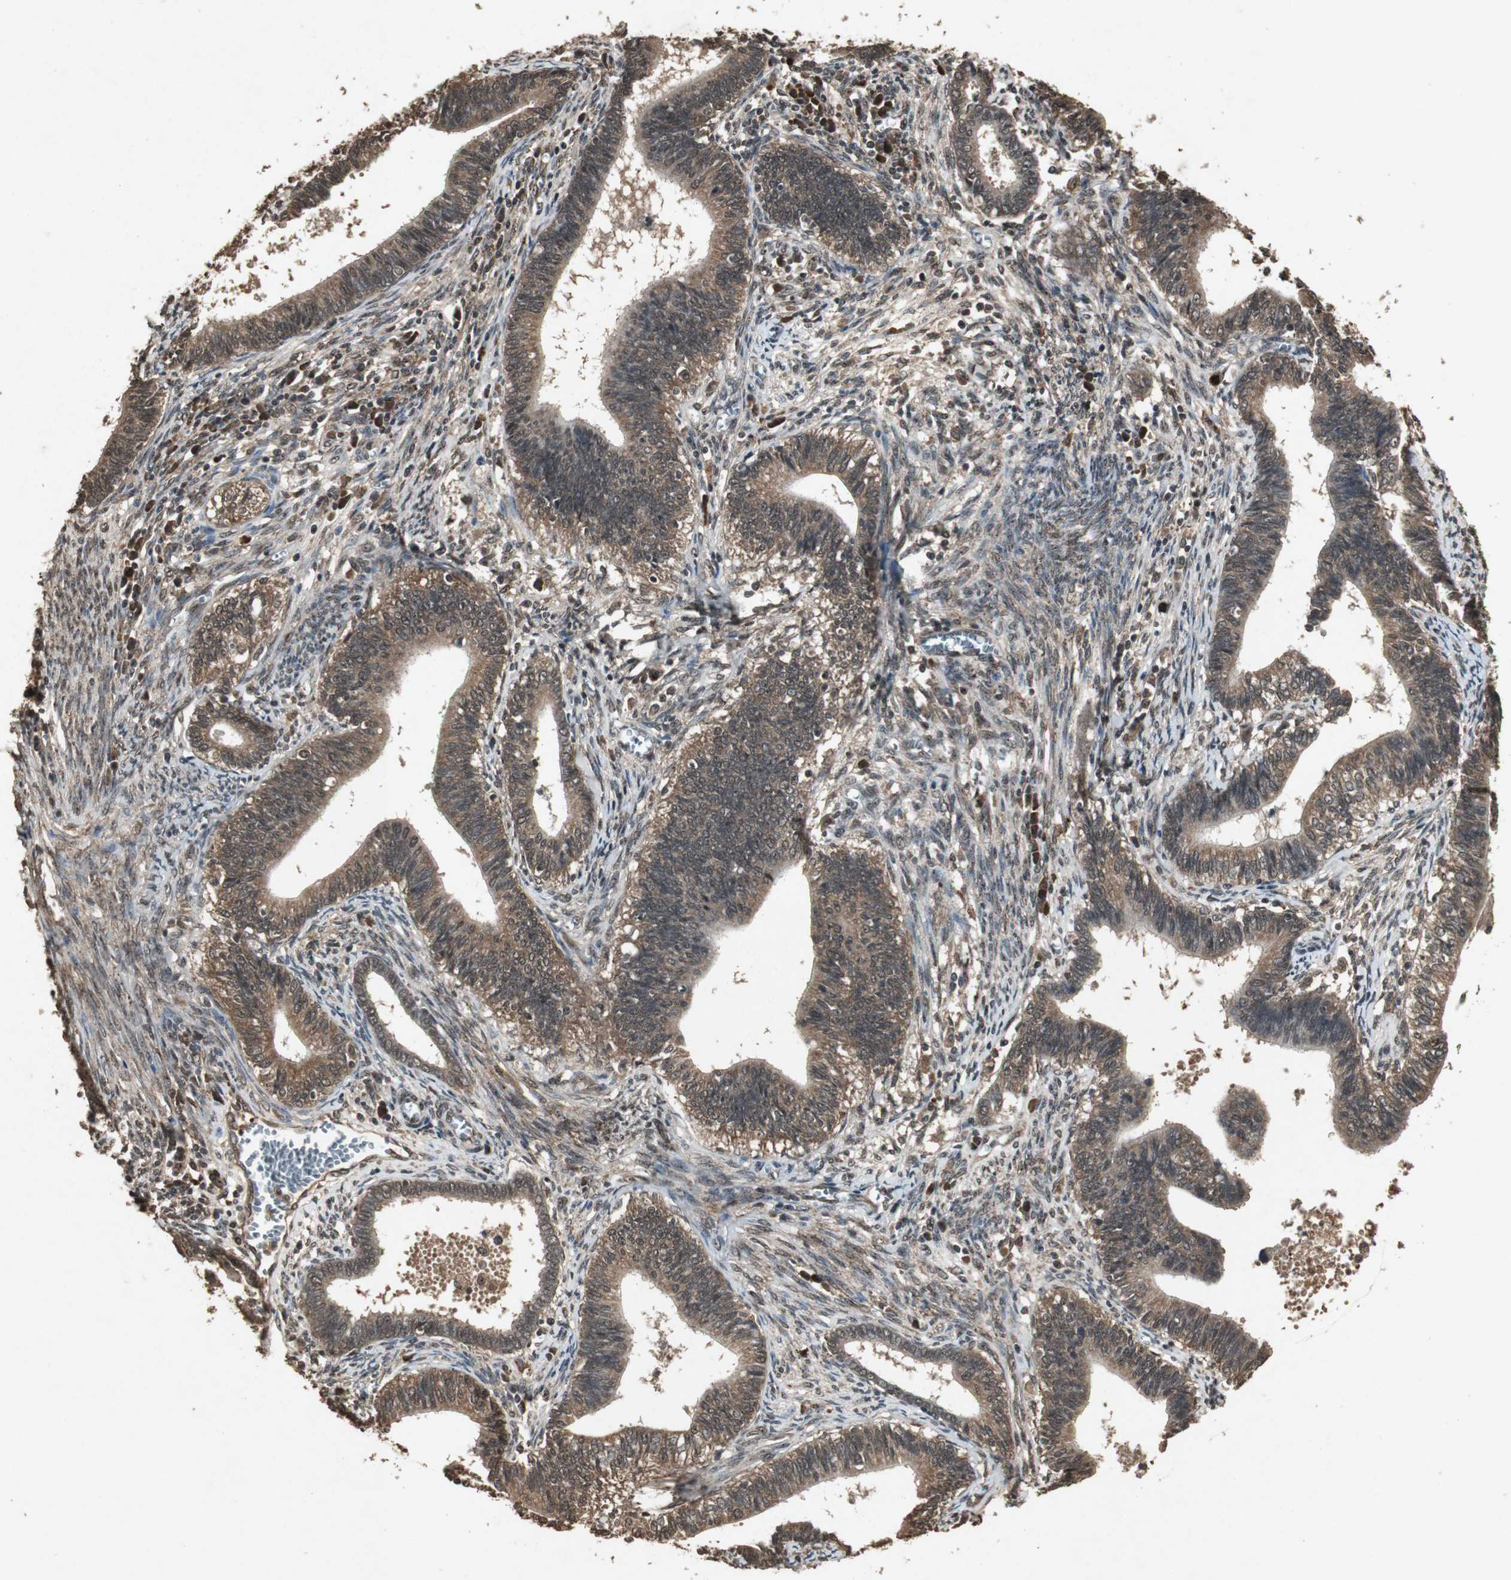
{"staining": {"intensity": "moderate", "quantity": ">75%", "location": "cytoplasmic/membranous,nuclear"}, "tissue": "cervical cancer", "cell_type": "Tumor cells", "image_type": "cancer", "snomed": [{"axis": "morphology", "description": "Adenocarcinoma, NOS"}, {"axis": "topography", "description": "Cervix"}], "caption": "The micrograph demonstrates immunohistochemical staining of cervical adenocarcinoma. There is moderate cytoplasmic/membranous and nuclear expression is present in approximately >75% of tumor cells.", "gene": "EMX1", "patient": {"sex": "female", "age": 44}}